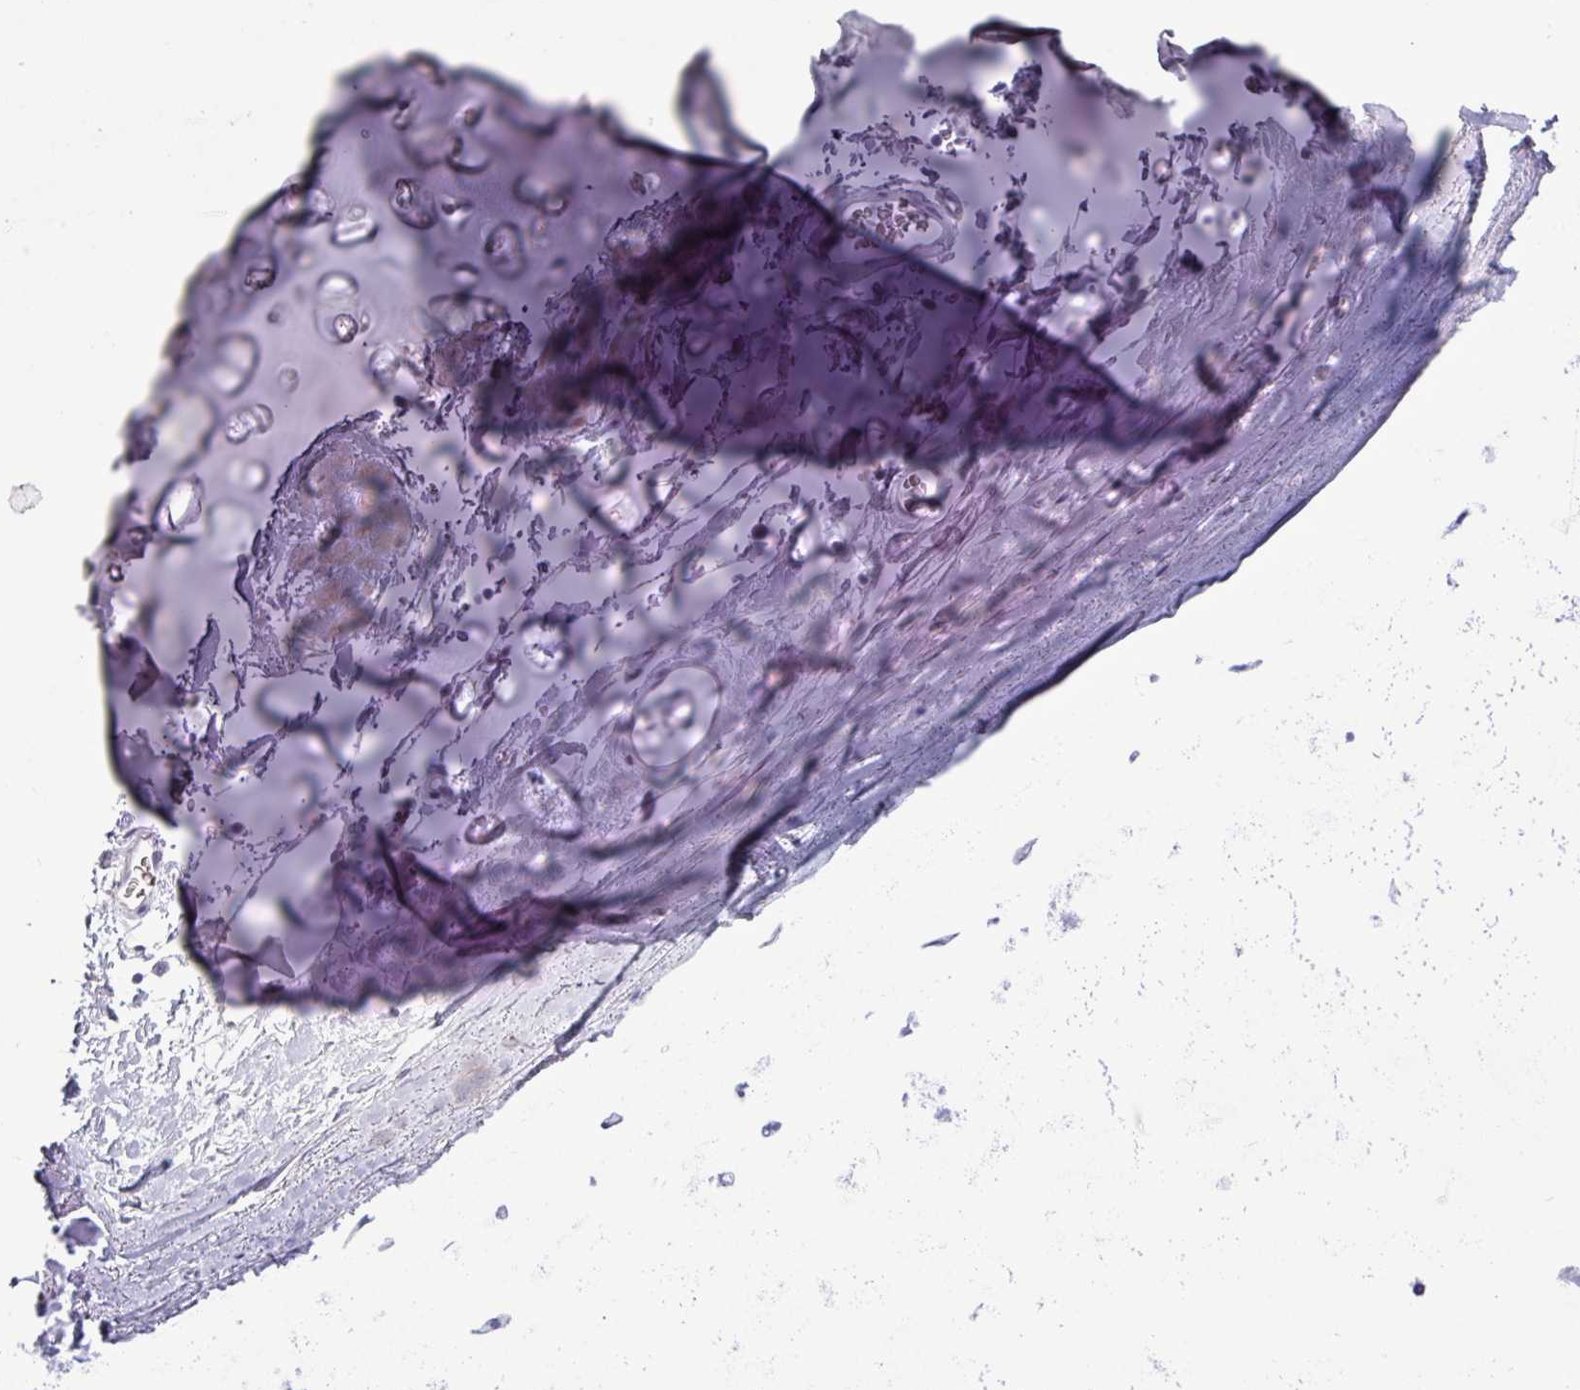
{"staining": {"intensity": "negative", "quantity": "none", "location": "none"}, "tissue": "adipose tissue", "cell_type": "Adipocytes", "image_type": "normal", "snomed": [{"axis": "morphology", "description": "Normal tissue, NOS"}, {"axis": "topography", "description": "Lymph node"}, {"axis": "topography", "description": "Cartilage tissue"}, {"axis": "topography", "description": "Bronchus"}], "caption": "Protein analysis of unremarkable adipose tissue exhibits no significant staining in adipocytes.", "gene": "AMY2A", "patient": {"sex": "female", "age": 70}}